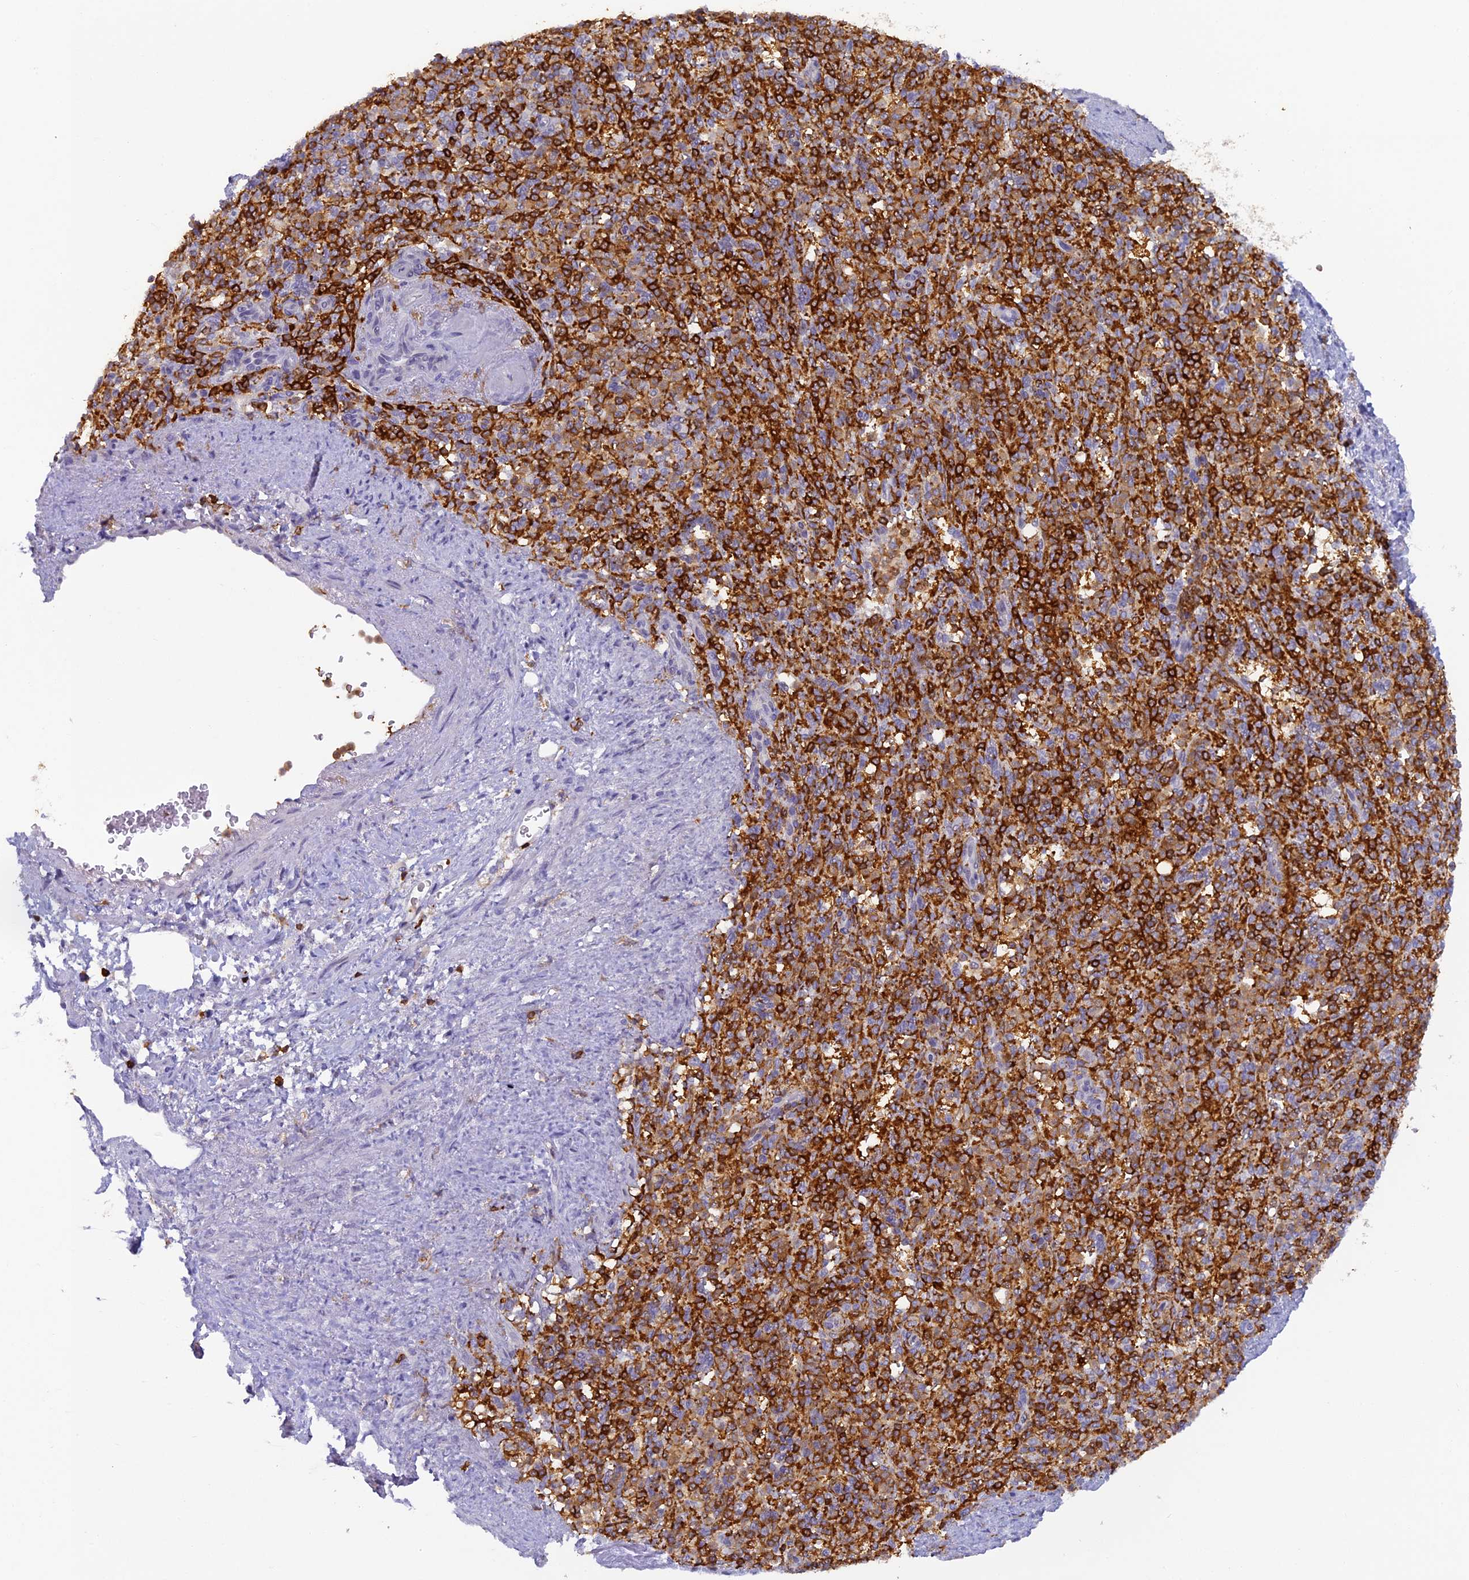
{"staining": {"intensity": "strong", "quantity": ">75%", "location": "cytoplasmic/membranous"}, "tissue": "spleen", "cell_type": "Cells in red pulp", "image_type": "normal", "snomed": [{"axis": "morphology", "description": "Normal tissue, NOS"}, {"axis": "topography", "description": "Spleen"}], "caption": "IHC of normal spleen shows high levels of strong cytoplasmic/membranous expression in about >75% of cells in red pulp. The staining is performed using DAB brown chromogen to label protein expression. The nuclei are counter-stained blue using hematoxylin.", "gene": "FYB1", "patient": {"sex": "female", "age": 74}}